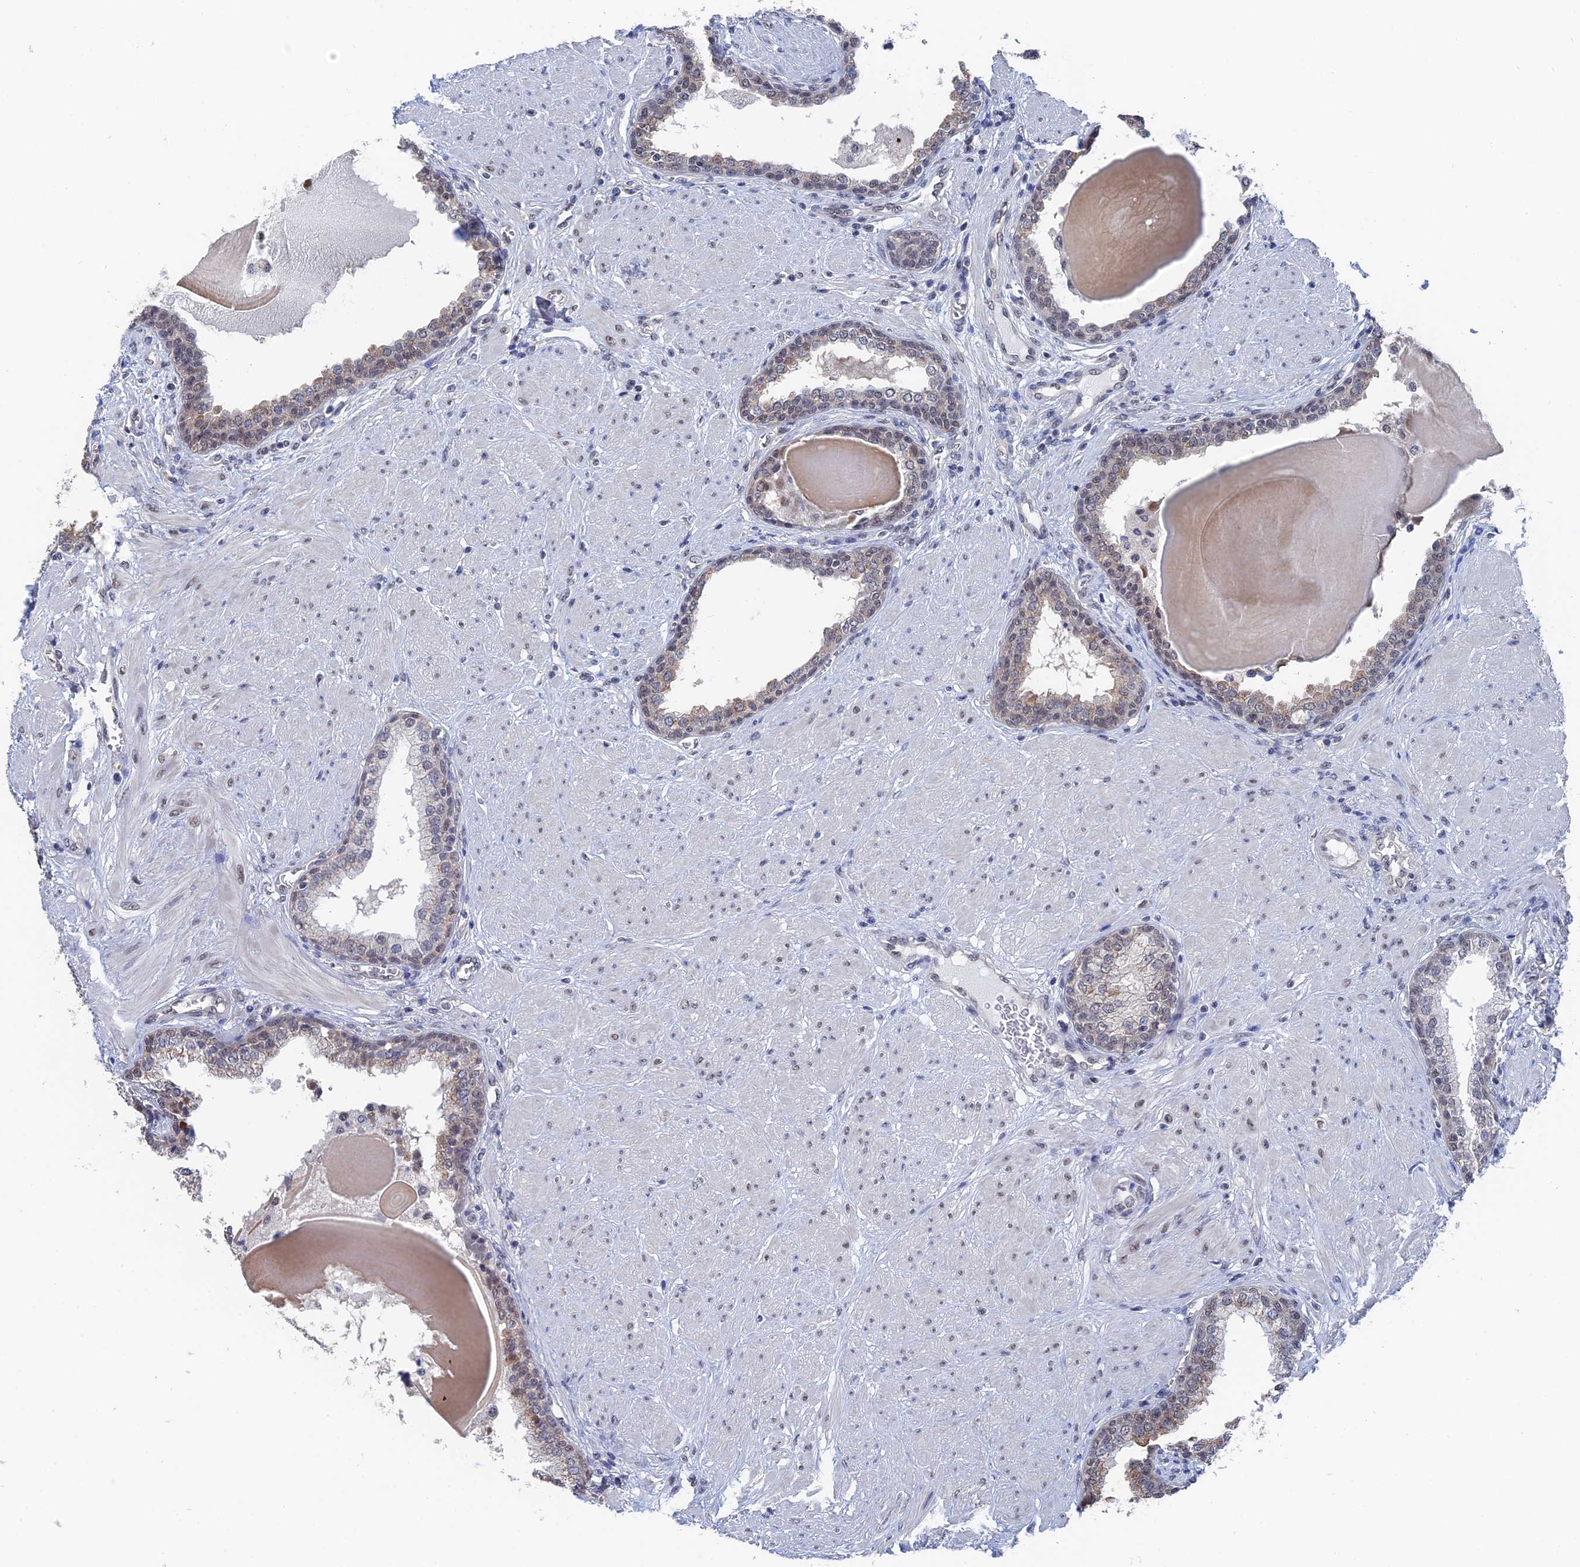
{"staining": {"intensity": "weak", "quantity": "25%-75%", "location": "nuclear"}, "tissue": "prostate", "cell_type": "Glandular cells", "image_type": "normal", "snomed": [{"axis": "morphology", "description": "Normal tissue, NOS"}, {"axis": "topography", "description": "Prostate"}], "caption": "Prostate stained for a protein (brown) shows weak nuclear positive expression in approximately 25%-75% of glandular cells.", "gene": "TSSC4", "patient": {"sex": "male", "age": 51}}